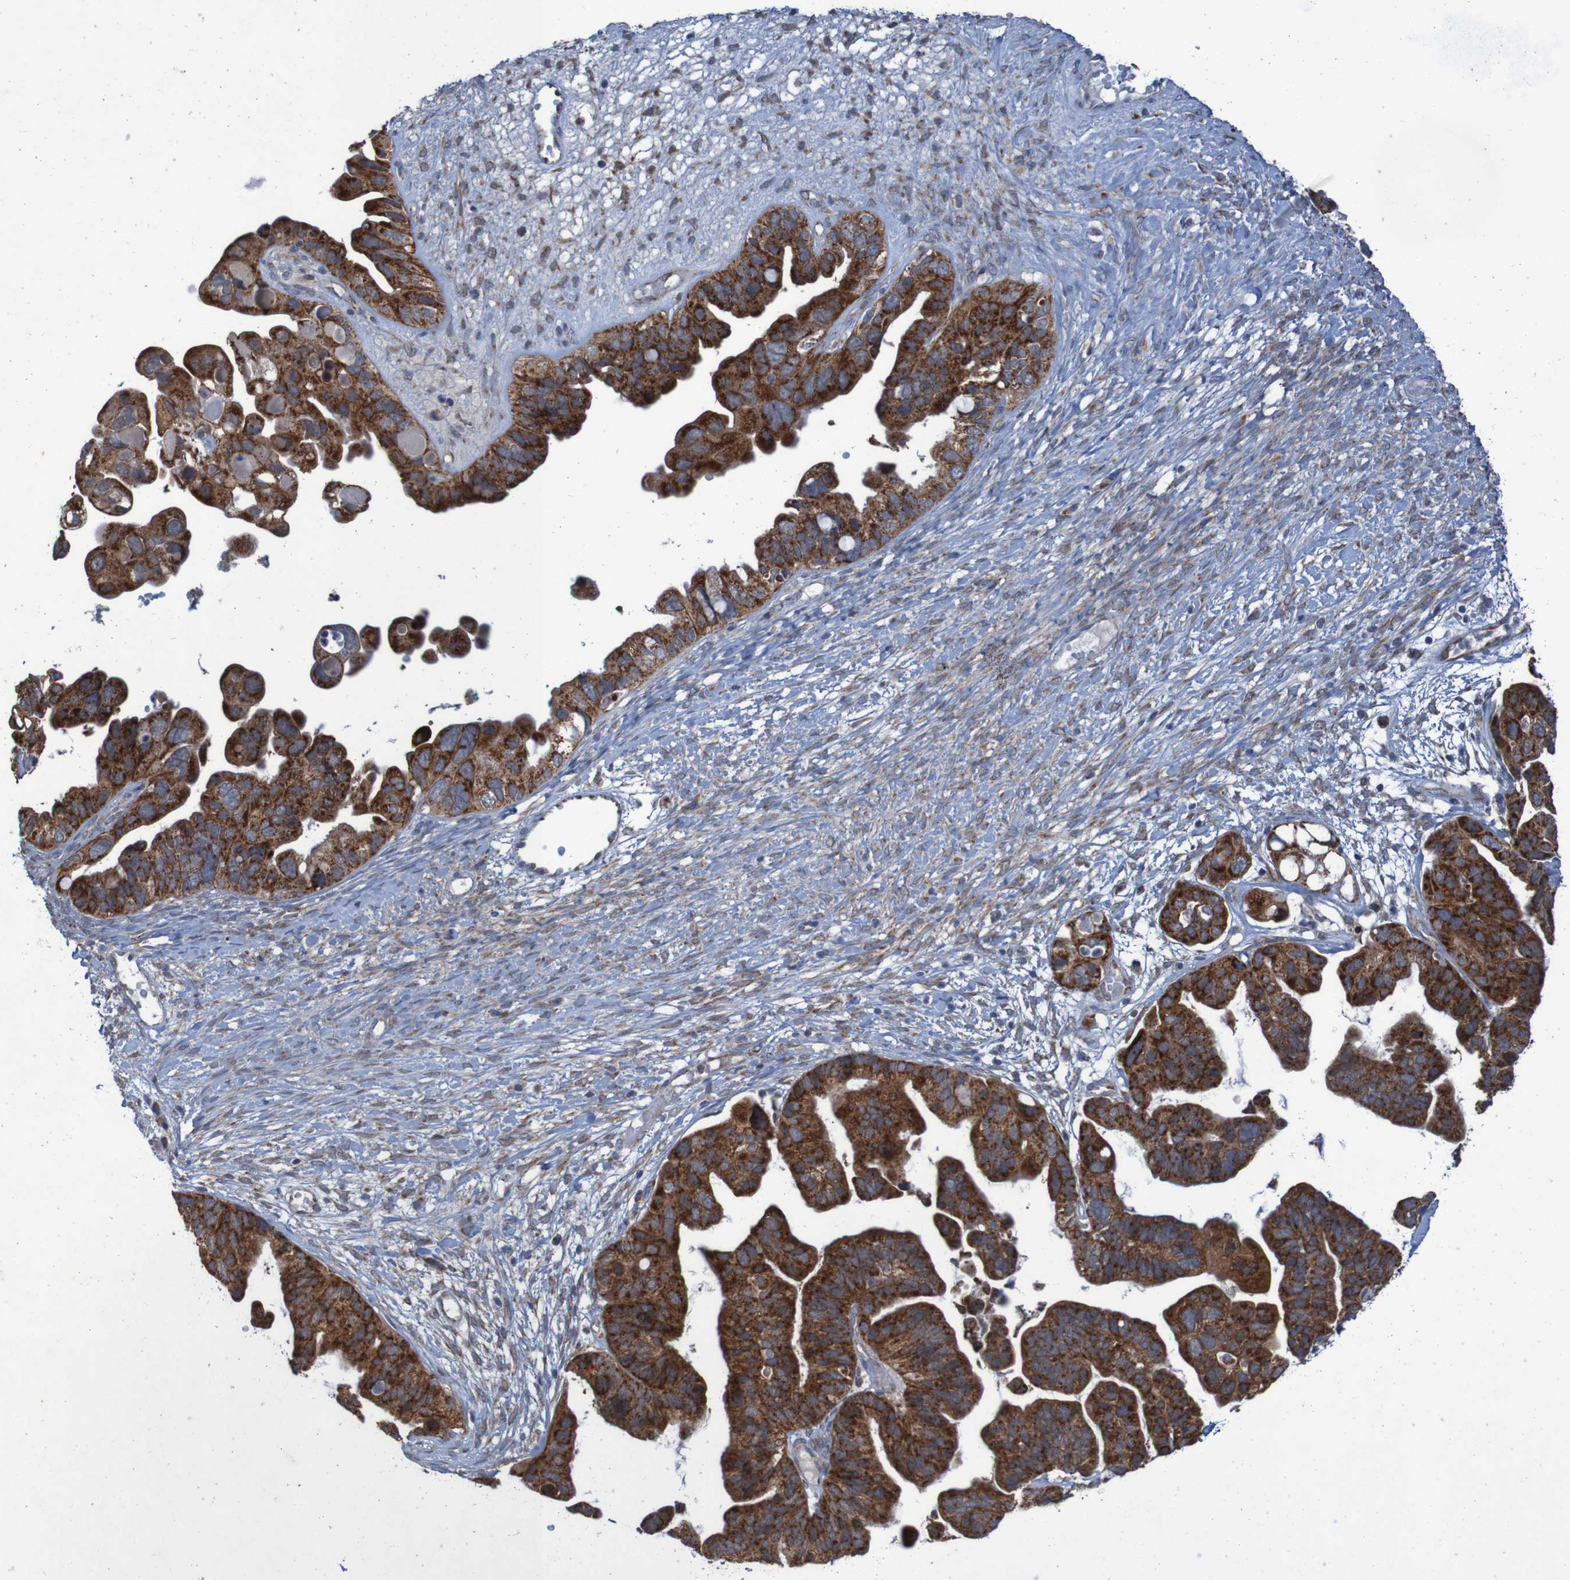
{"staining": {"intensity": "strong", "quantity": ">75%", "location": "cytoplasmic/membranous"}, "tissue": "ovarian cancer", "cell_type": "Tumor cells", "image_type": "cancer", "snomed": [{"axis": "morphology", "description": "Cystadenocarcinoma, serous, NOS"}, {"axis": "topography", "description": "Ovary"}], "caption": "There is high levels of strong cytoplasmic/membranous staining in tumor cells of ovarian cancer (serous cystadenocarcinoma), as demonstrated by immunohistochemical staining (brown color).", "gene": "CCDC51", "patient": {"sex": "female", "age": 56}}